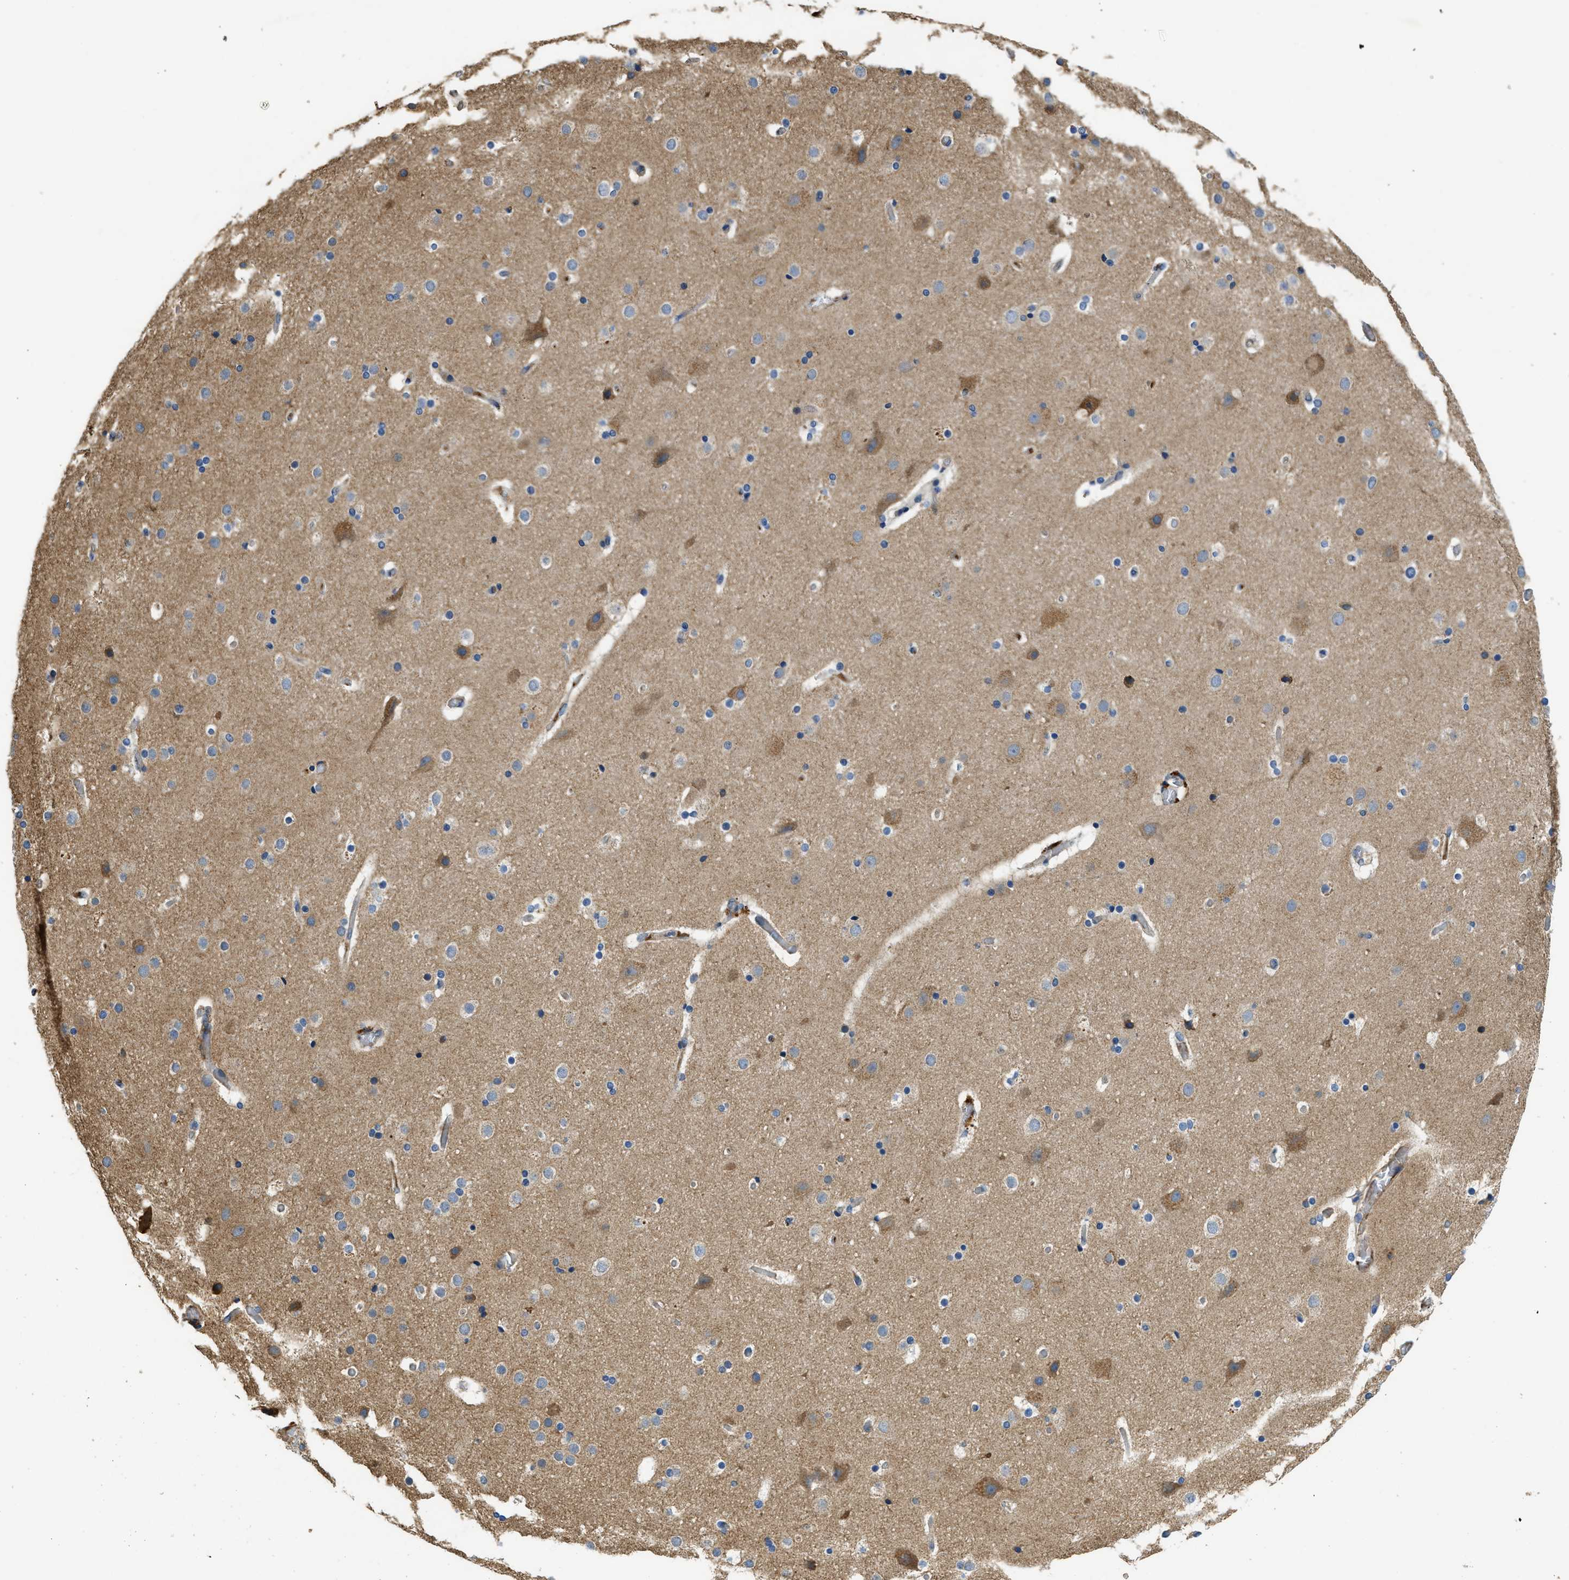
{"staining": {"intensity": "negative", "quantity": "none", "location": "none"}, "tissue": "cerebral cortex", "cell_type": "Endothelial cells", "image_type": "normal", "snomed": [{"axis": "morphology", "description": "Normal tissue, NOS"}, {"axis": "topography", "description": "Cerebral cortex"}], "caption": "This image is of unremarkable cerebral cortex stained with immunohistochemistry to label a protein in brown with the nuclei are counter-stained blue. There is no staining in endothelial cells.", "gene": "RIPK2", "patient": {"sex": "male", "age": 57}}